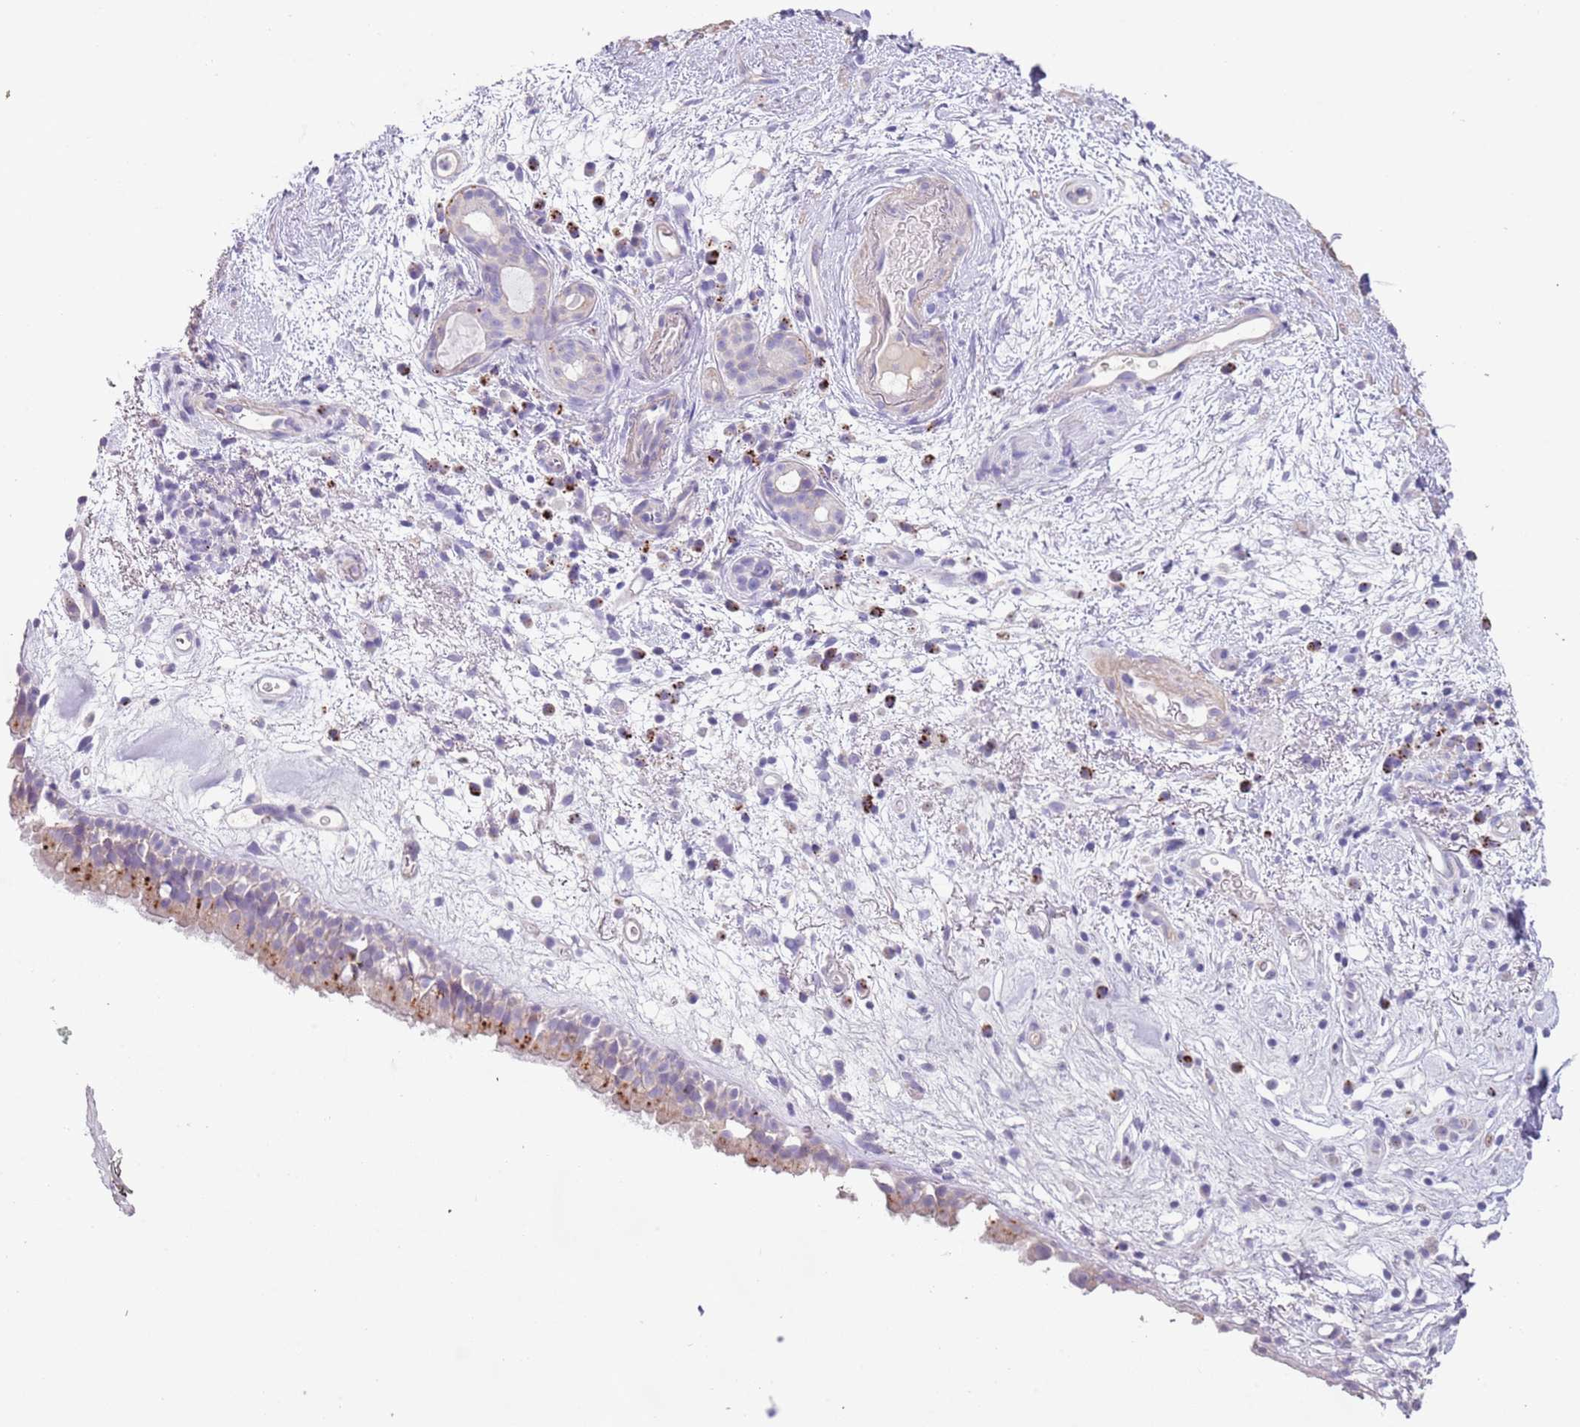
{"staining": {"intensity": "strong", "quantity": "<25%", "location": "cytoplasmic/membranous"}, "tissue": "nasopharynx", "cell_type": "Respiratory epithelial cells", "image_type": "normal", "snomed": [{"axis": "morphology", "description": "Normal tissue, NOS"}, {"axis": "morphology", "description": "Squamous cell carcinoma, NOS"}, {"axis": "topography", "description": "Nasopharynx"}, {"axis": "topography", "description": "Head-Neck"}], "caption": "Human nasopharynx stained with a brown dye displays strong cytoplasmic/membranous positive staining in about <25% of respiratory epithelial cells.", "gene": "LRRN3", "patient": {"sex": "male", "age": 85}}